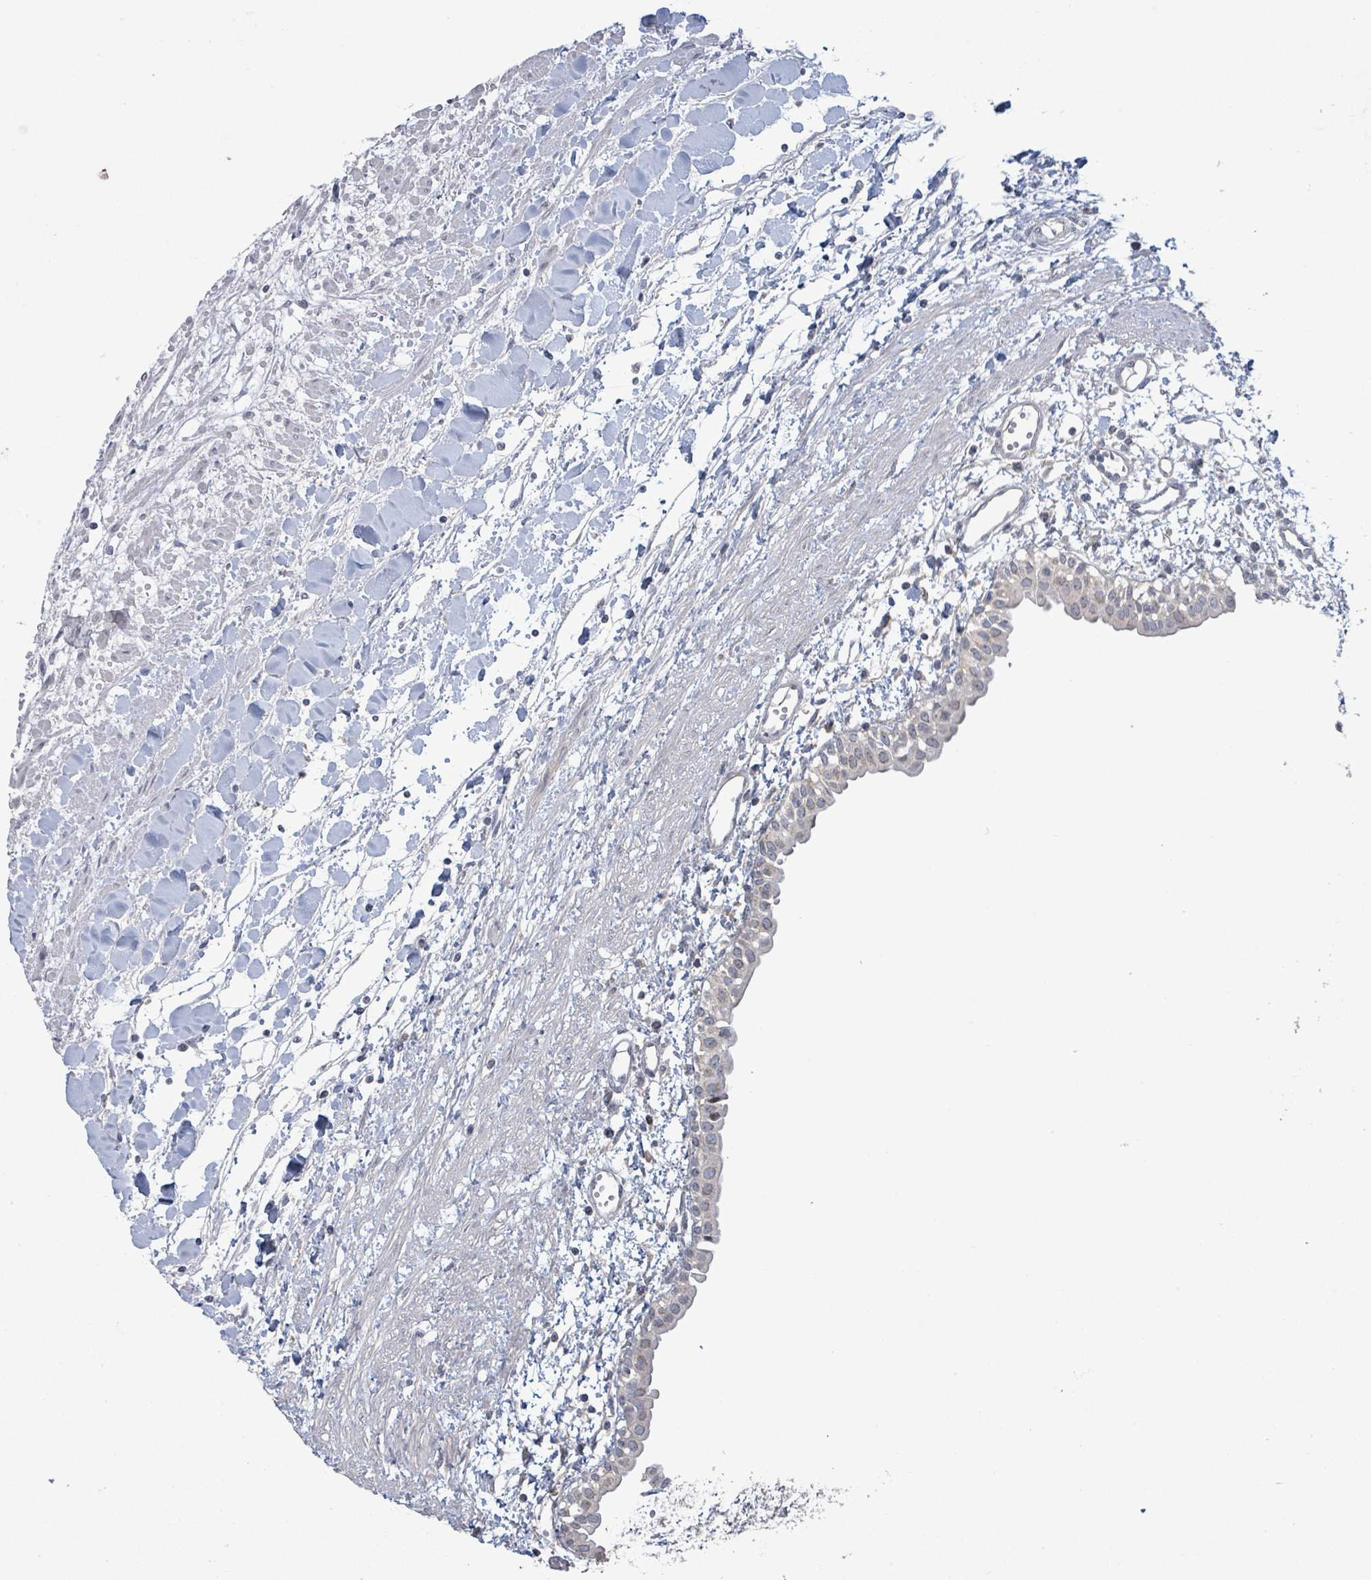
{"staining": {"intensity": "negative", "quantity": "none", "location": "none"}, "tissue": "renal cancer", "cell_type": "Tumor cells", "image_type": "cancer", "snomed": [{"axis": "morphology", "description": "Adenocarcinoma, NOS"}, {"axis": "topography", "description": "Kidney"}], "caption": "DAB immunohistochemical staining of human adenocarcinoma (renal) demonstrates no significant staining in tumor cells.", "gene": "LILRA4", "patient": {"sex": "male", "age": 59}}